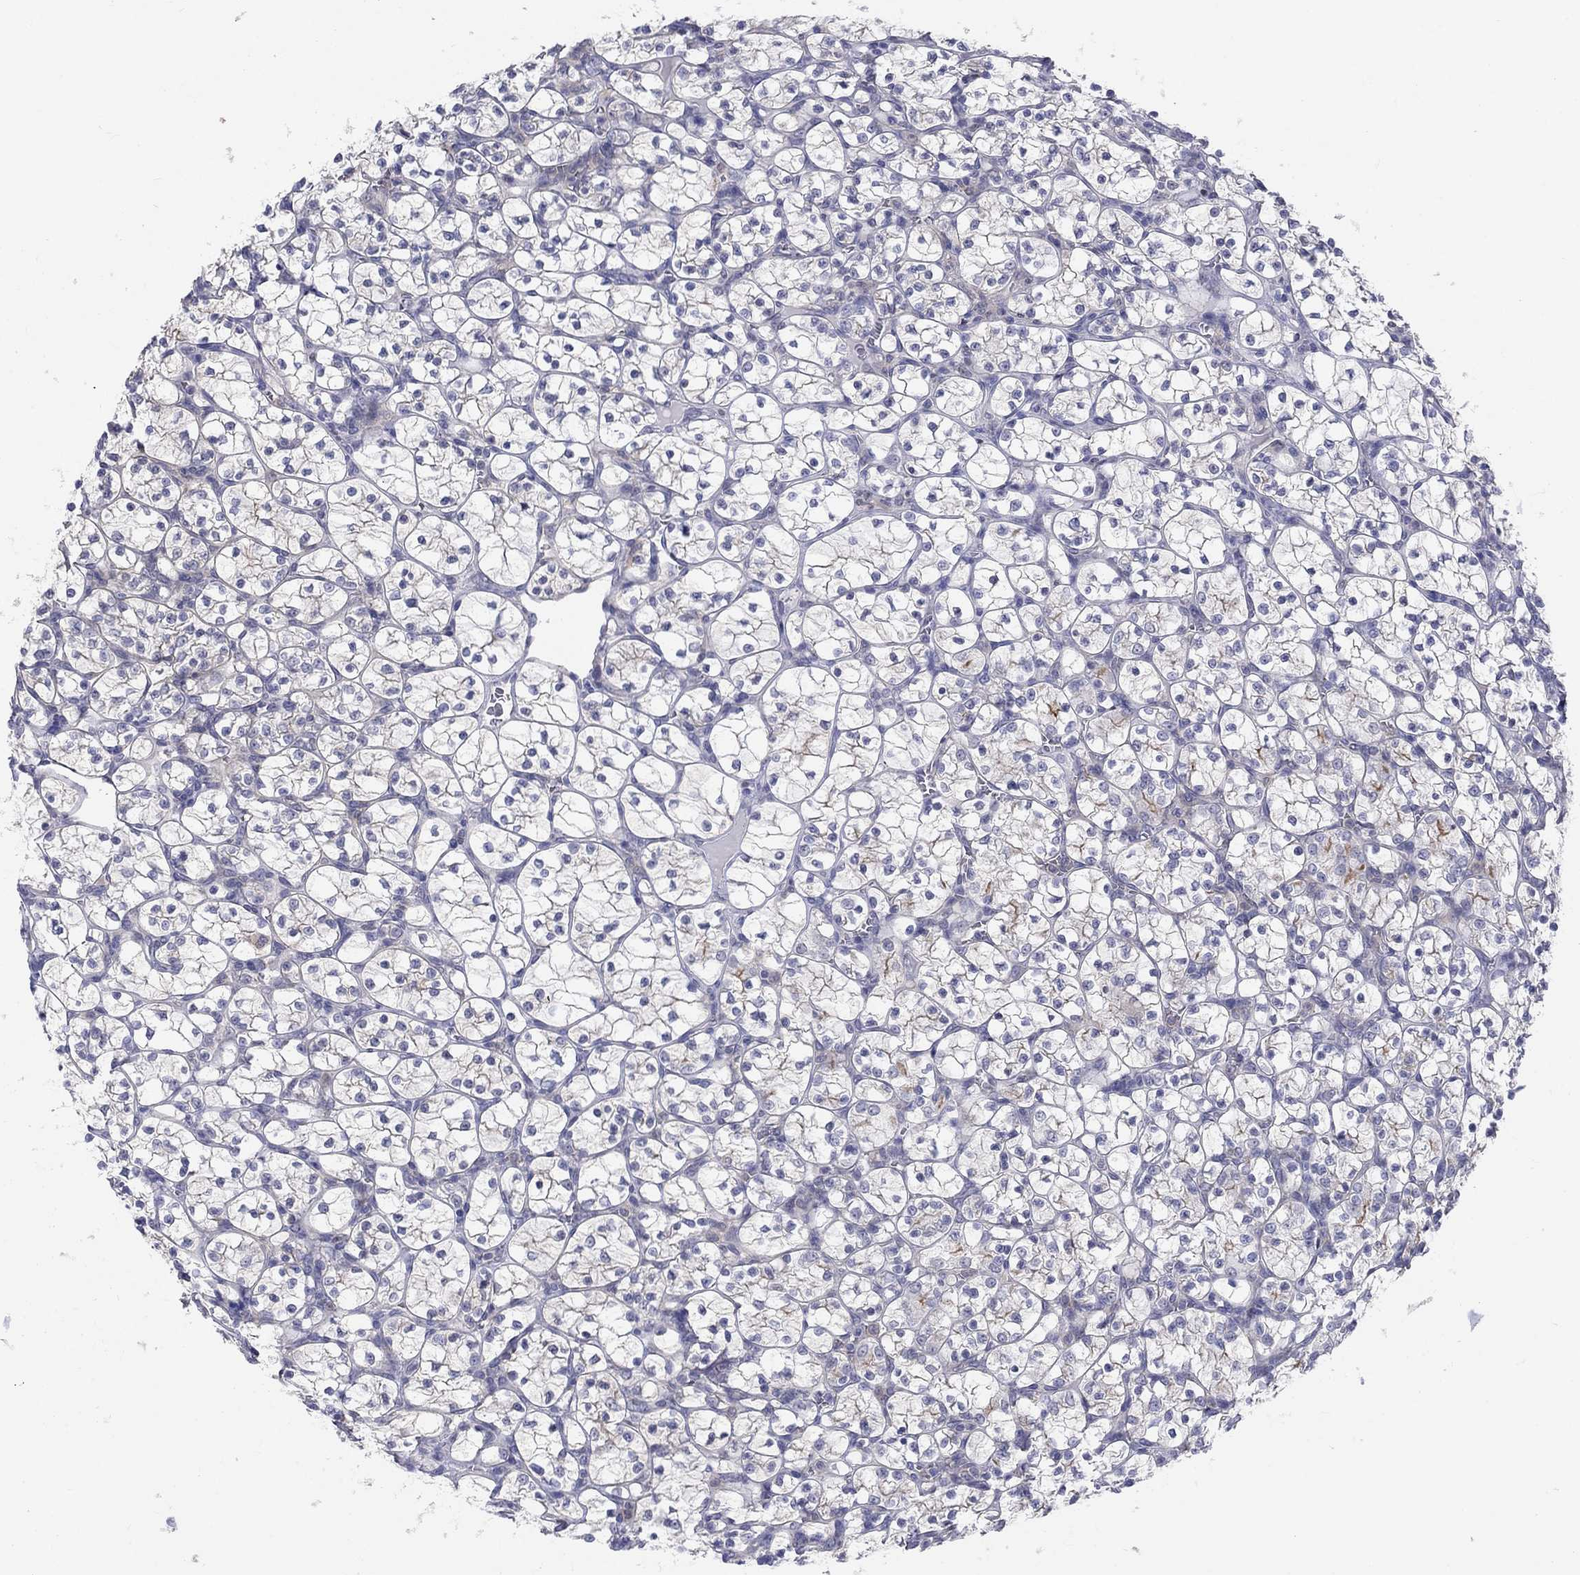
{"staining": {"intensity": "moderate", "quantity": "<25%", "location": "cytoplasmic/membranous"}, "tissue": "renal cancer", "cell_type": "Tumor cells", "image_type": "cancer", "snomed": [{"axis": "morphology", "description": "Adenocarcinoma, NOS"}, {"axis": "topography", "description": "Kidney"}], "caption": "Immunohistochemistry micrograph of neoplastic tissue: renal adenocarcinoma stained using immunohistochemistry demonstrates low levels of moderate protein expression localized specifically in the cytoplasmic/membranous of tumor cells, appearing as a cytoplasmic/membranous brown color.", "gene": "EGFLAM", "patient": {"sex": "female", "age": 89}}